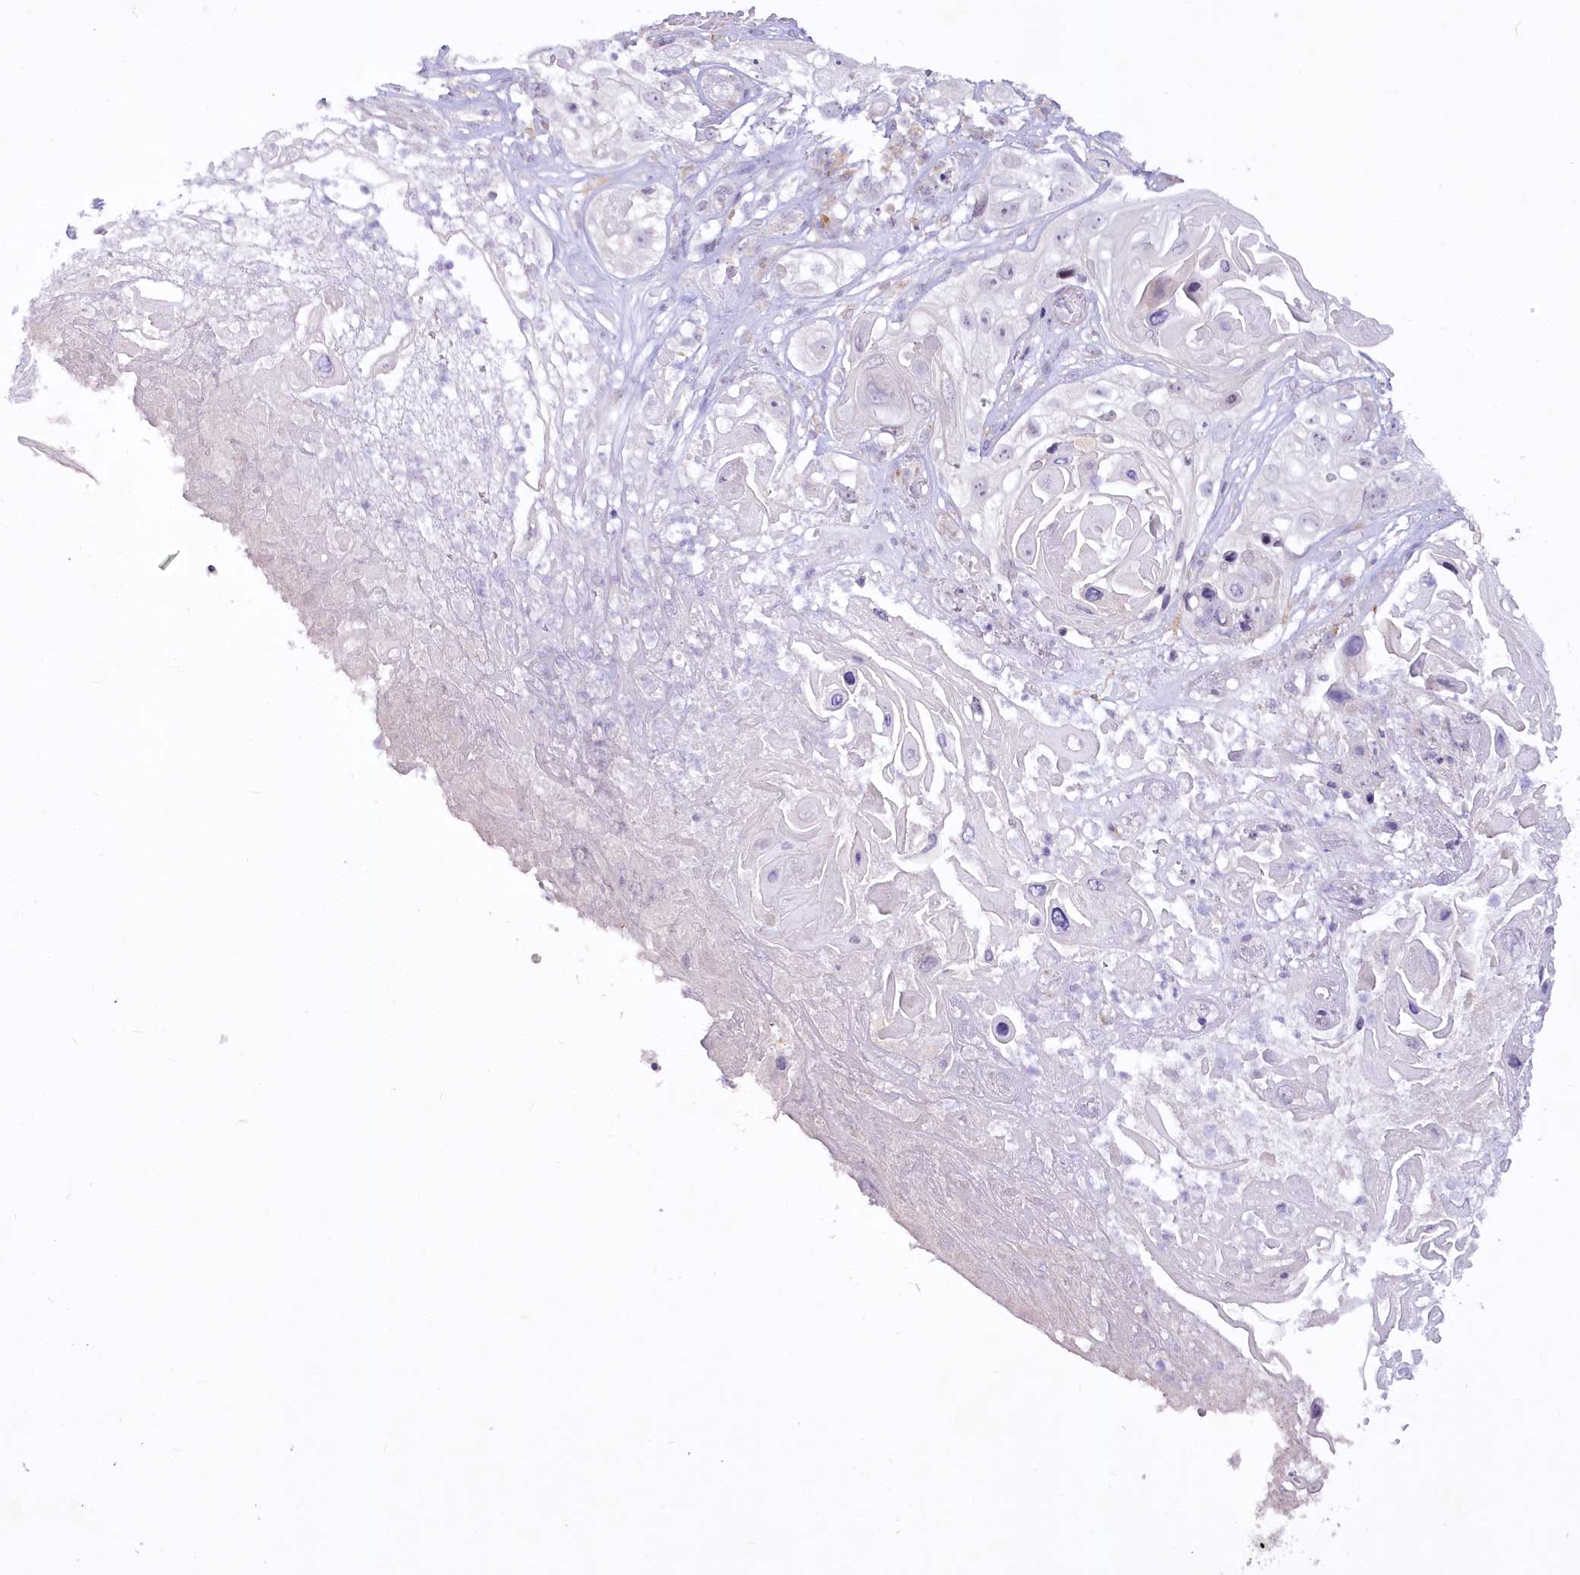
{"staining": {"intensity": "negative", "quantity": "none", "location": "none"}, "tissue": "skin cancer", "cell_type": "Tumor cells", "image_type": "cancer", "snomed": [{"axis": "morphology", "description": "Squamous cell carcinoma, NOS"}, {"axis": "topography", "description": "Skin"}], "caption": "Immunohistochemical staining of skin cancer (squamous cell carcinoma) reveals no significant expression in tumor cells. (DAB immunohistochemistry visualized using brightfield microscopy, high magnification).", "gene": "EFHC2", "patient": {"sex": "male", "age": 55}}